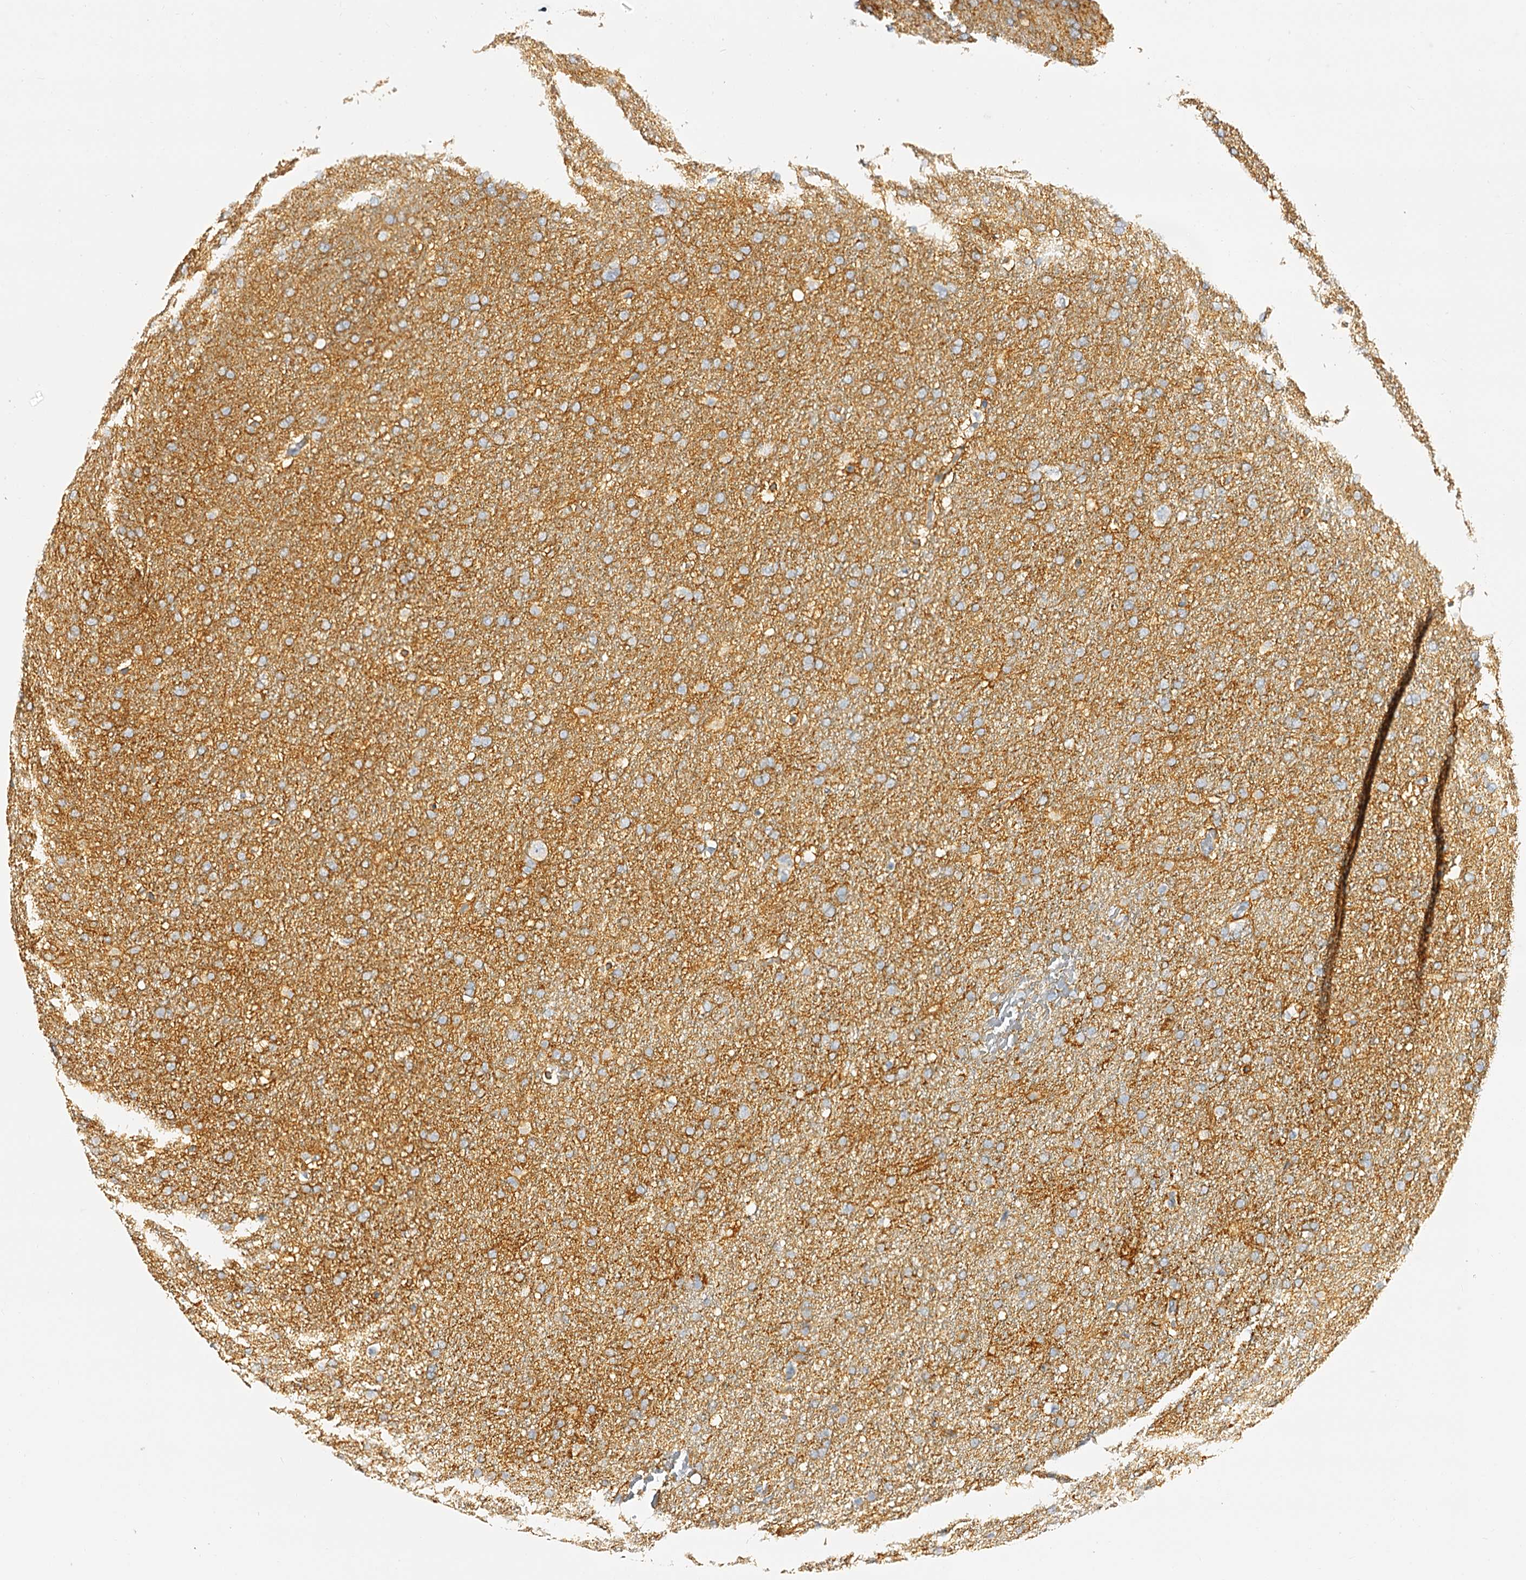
{"staining": {"intensity": "negative", "quantity": "none", "location": "none"}, "tissue": "glioma", "cell_type": "Tumor cells", "image_type": "cancer", "snomed": [{"axis": "morphology", "description": "Glioma, malignant, High grade"}, {"axis": "topography", "description": "Brain"}], "caption": "Human high-grade glioma (malignant) stained for a protein using immunohistochemistry shows no expression in tumor cells.", "gene": "SLC1A3", "patient": {"sex": "male", "age": 72}}